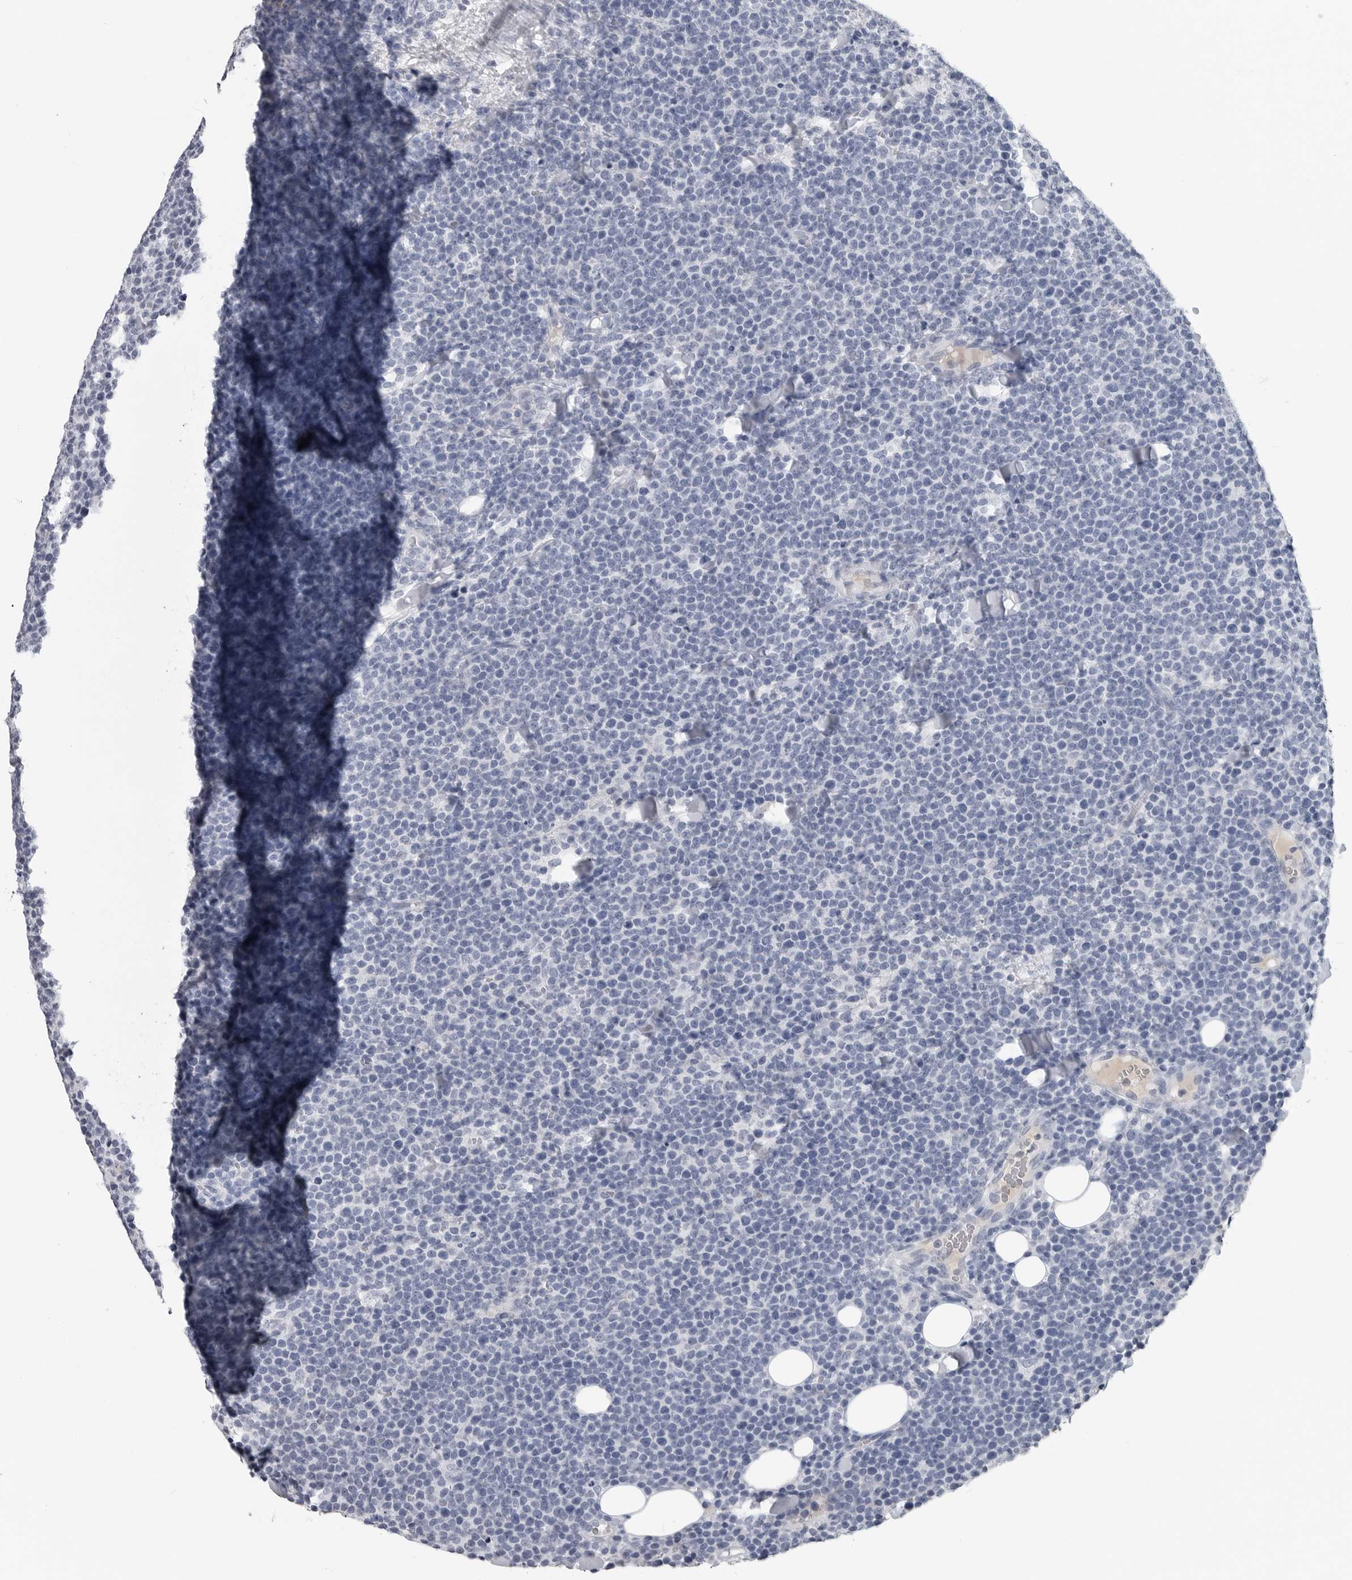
{"staining": {"intensity": "negative", "quantity": "none", "location": "none"}, "tissue": "lymphoma", "cell_type": "Tumor cells", "image_type": "cancer", "snomed": [{"axis": "morphology", "description": "Malignant lymphoma, non-Hodgkin's type, High grade"}, {"axis": "topography", "description": "Lymph node"}], "caption": "An immunohistochemistry micrograph of malignant lymphoma, non-Hodgkin's type (high-grade) is shown. There is no staining in tumor cells of malignant lymphoma, non-Hodgkin's type (high-grade).", "gene": "AMPD1", "patient": {"sex": "male", "age": 61}}